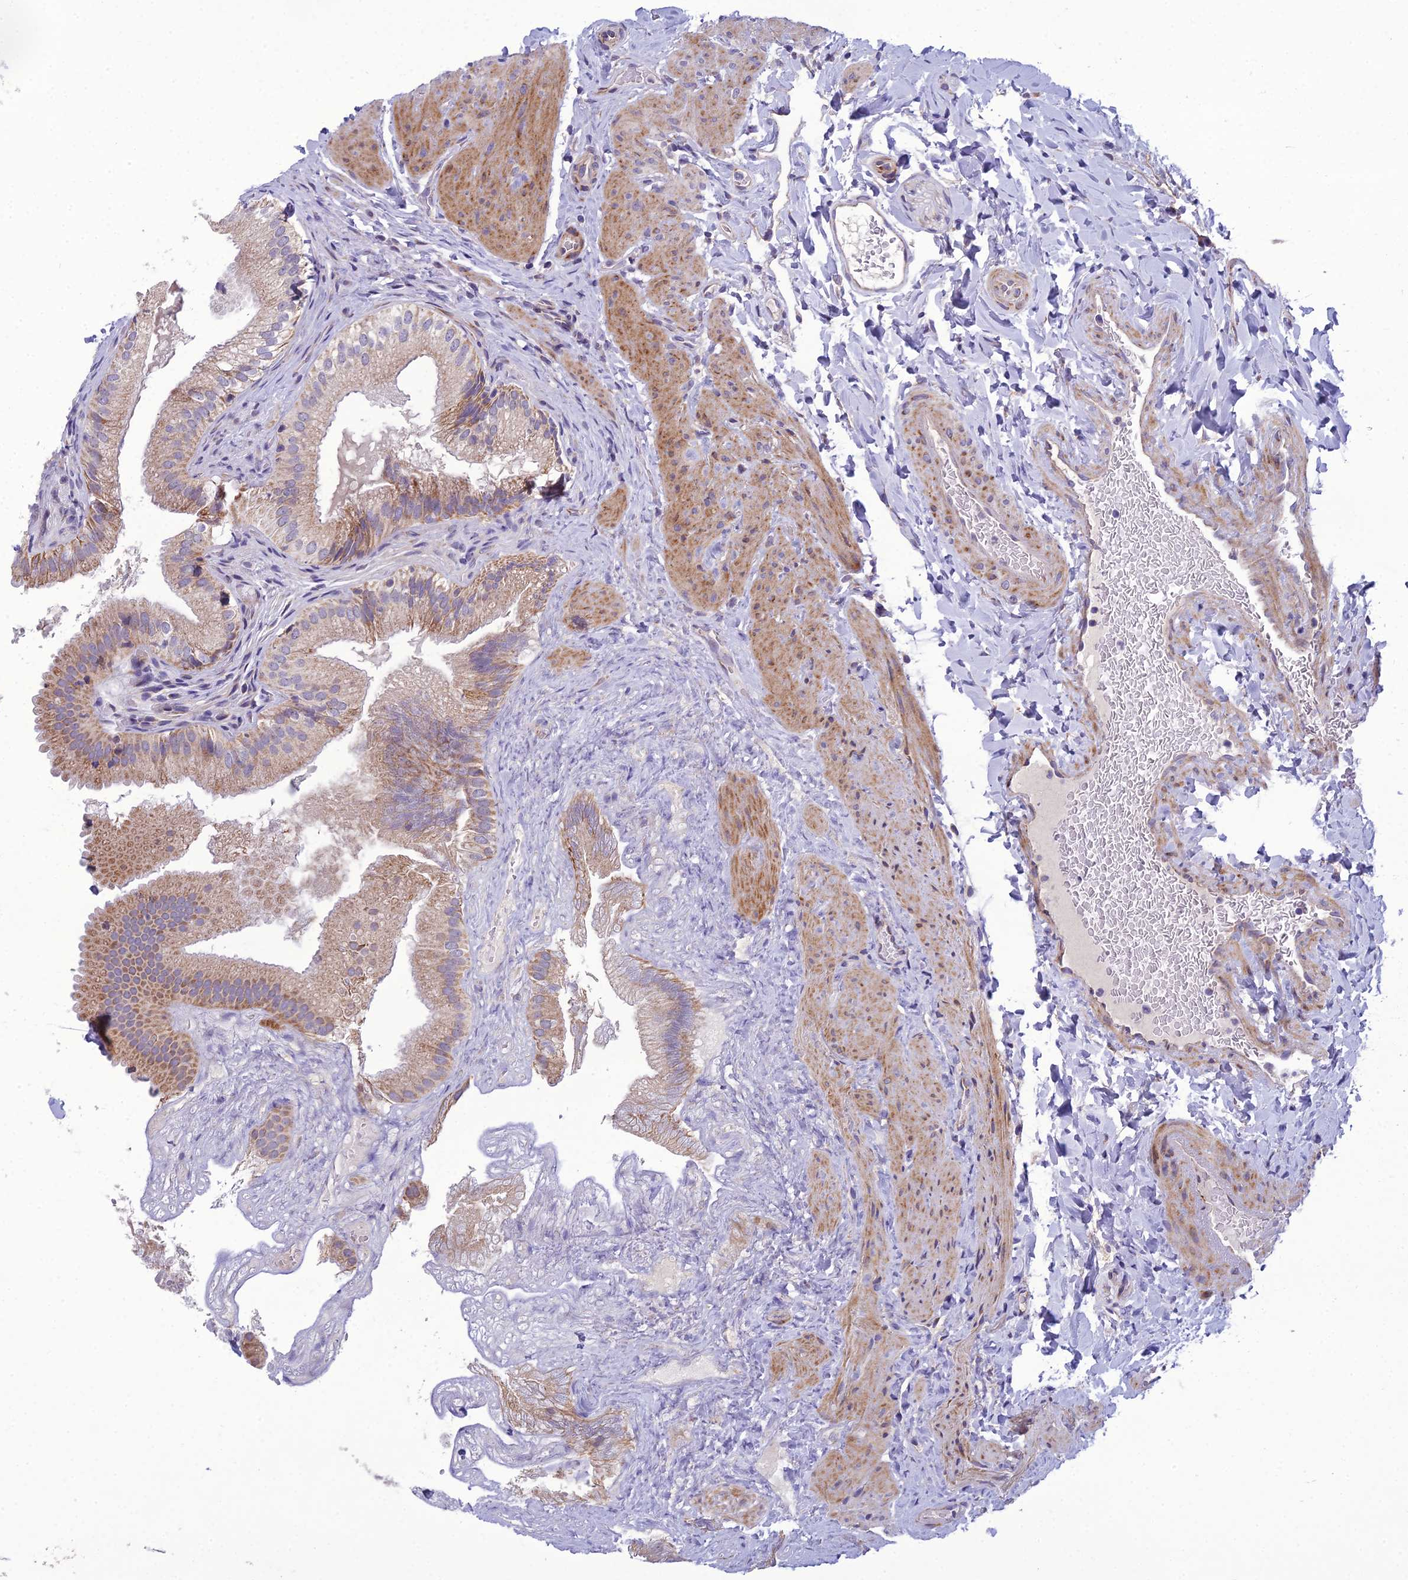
{"staining": {"intensity": "moderate", "quantity": ">75%", "location": "cytoplasmic/membranous"}, "tissue": "gallbladder", "cell_type": "Glandular cells", "image_type": "normal", "snomed": [{"axis": "morphology", "description": "Normal tissue, NOS"}, {"axis": "topography", "description": "Gallbladder"}], "caption": "Immunohistochemistry (IHC) (DAB) staining of unremarkable gallbladder demonstrates moderate cytoplasmic/membranous protein positivity in about >75% of glandular cells.", "gene": "NODAL", "patient": {"sex": "female", "age": 30}}